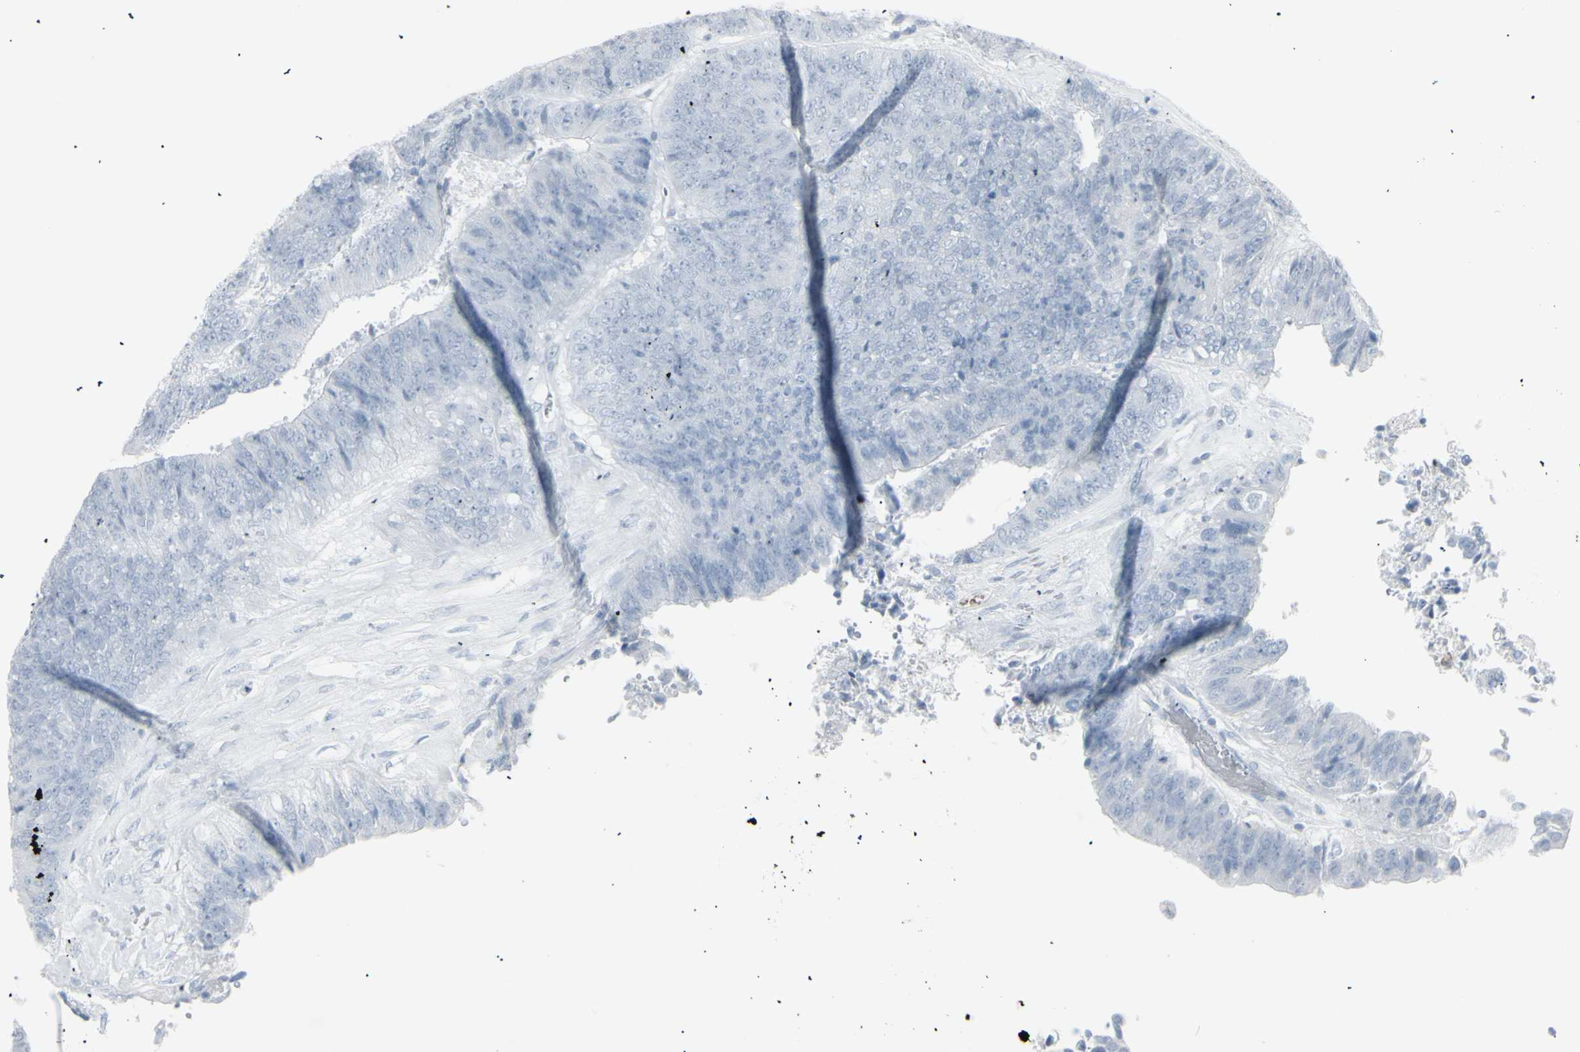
{"staining": {"intensity": "negative", "quantity": "none", "location": "none"}, "tissue": "colorectal cancer", "cell_type": "Tumor cells", "image_type": "cancer", "snomed": [{"axis": "morphology", "description": "Adenocarcinoma, NOS"}, {"axis": "topography", "description": "Rectum"}], "caption": "Image shows no protein expression in tumor cells of adenocarcinoma (colorectal) tissue.", "gene": "YBX2", "patient": {"sex": "male", "age": 72}}